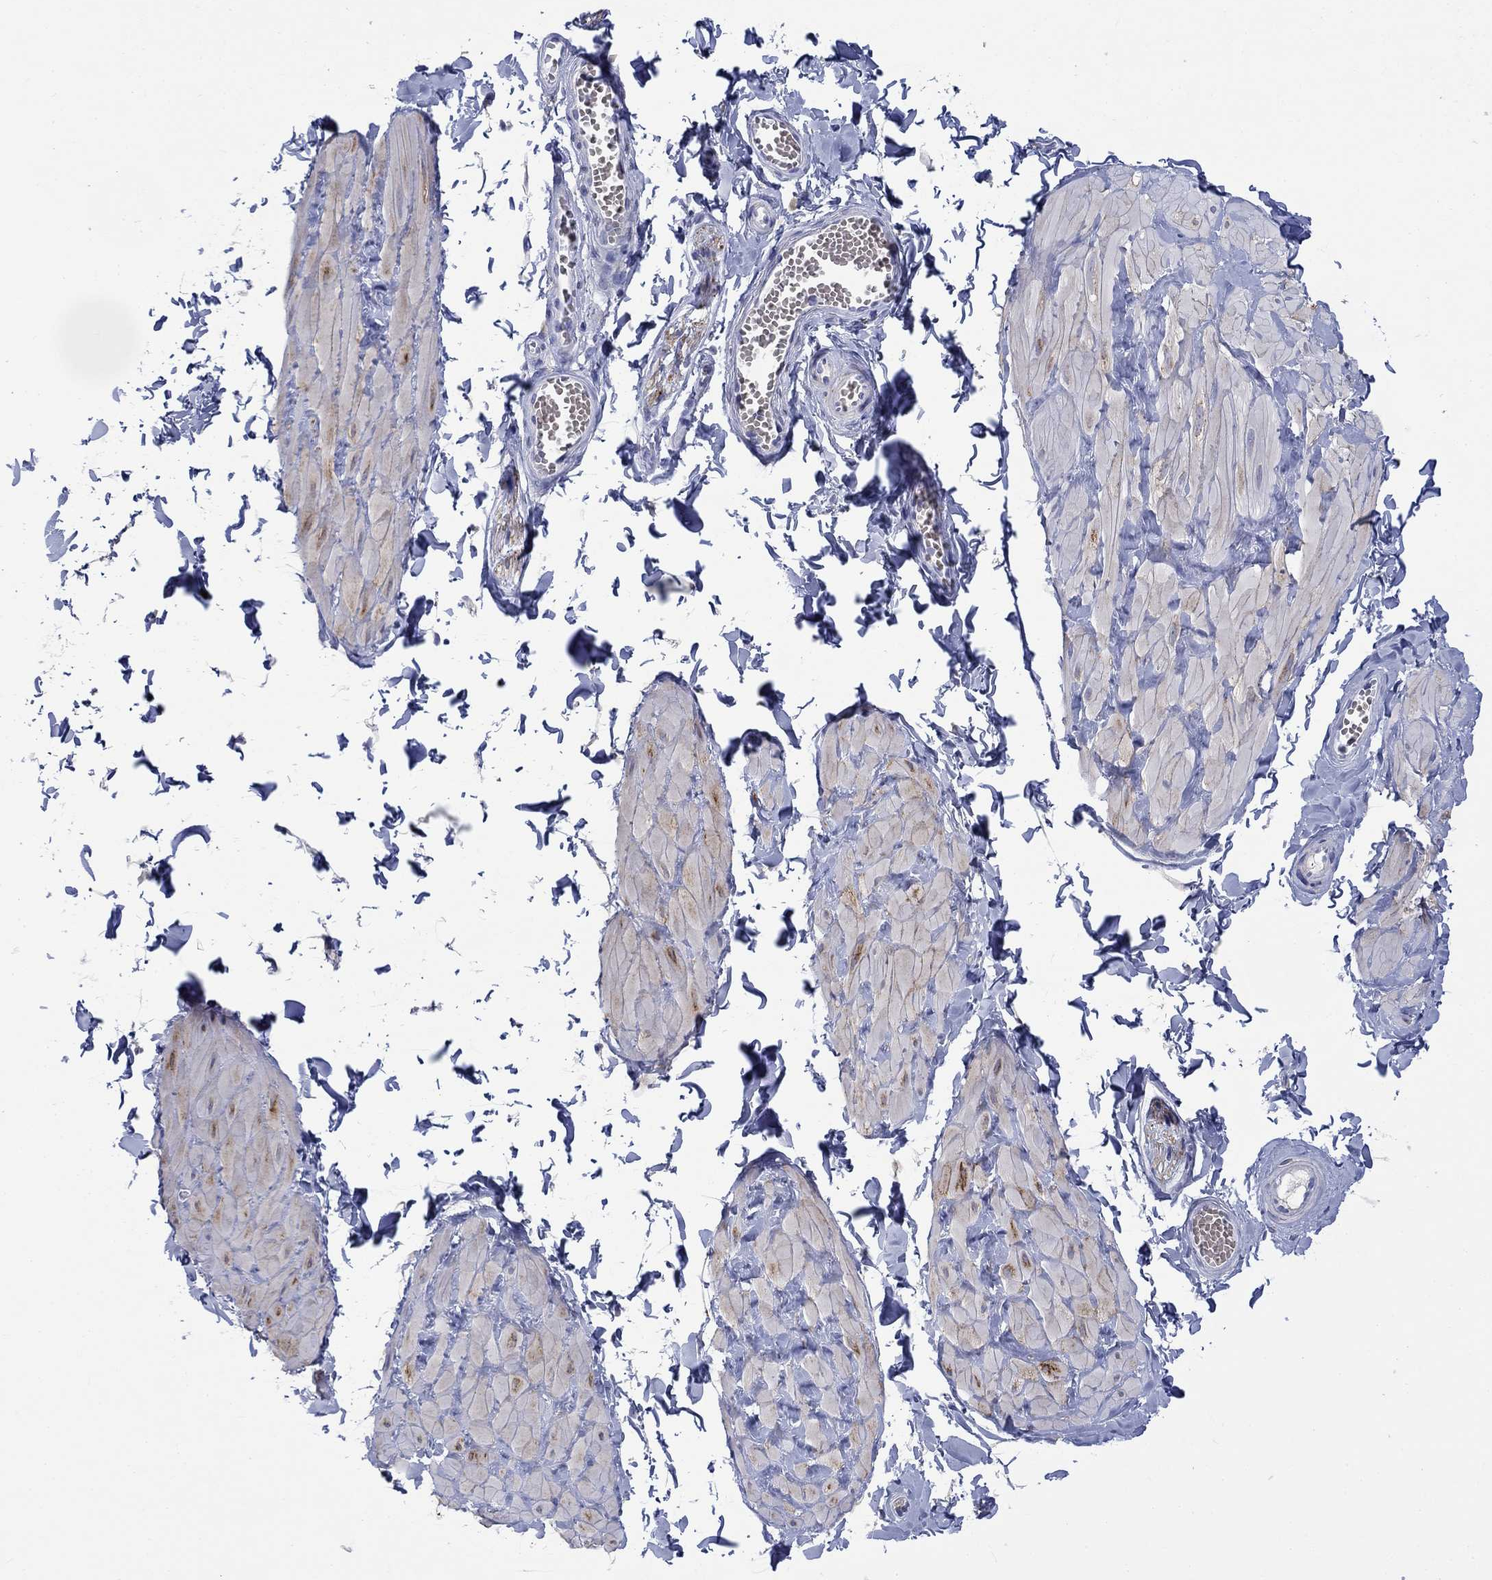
{"staining": {"intensity": "negative", "quantity": "none", "location": "none"}, "tissue": "adipose tissue", "cell_type": "Adipocytes", "image_type": "normal", "snomed": [{"axis": "morphology", "description": "Normal tissue, NOS"}, {"axis": "topography", "description": "Smooth muscle"}, {"axis": "topography", "description": "Peripheral nerve tissue"}], "caption": "Adipocytes show no significant protein positivity in benign adipose tissue. (IHC, brightfield microscopy, high magnification).", "gene": "PTPRZ1", "patient": {"sex": "male", "age": 22}}